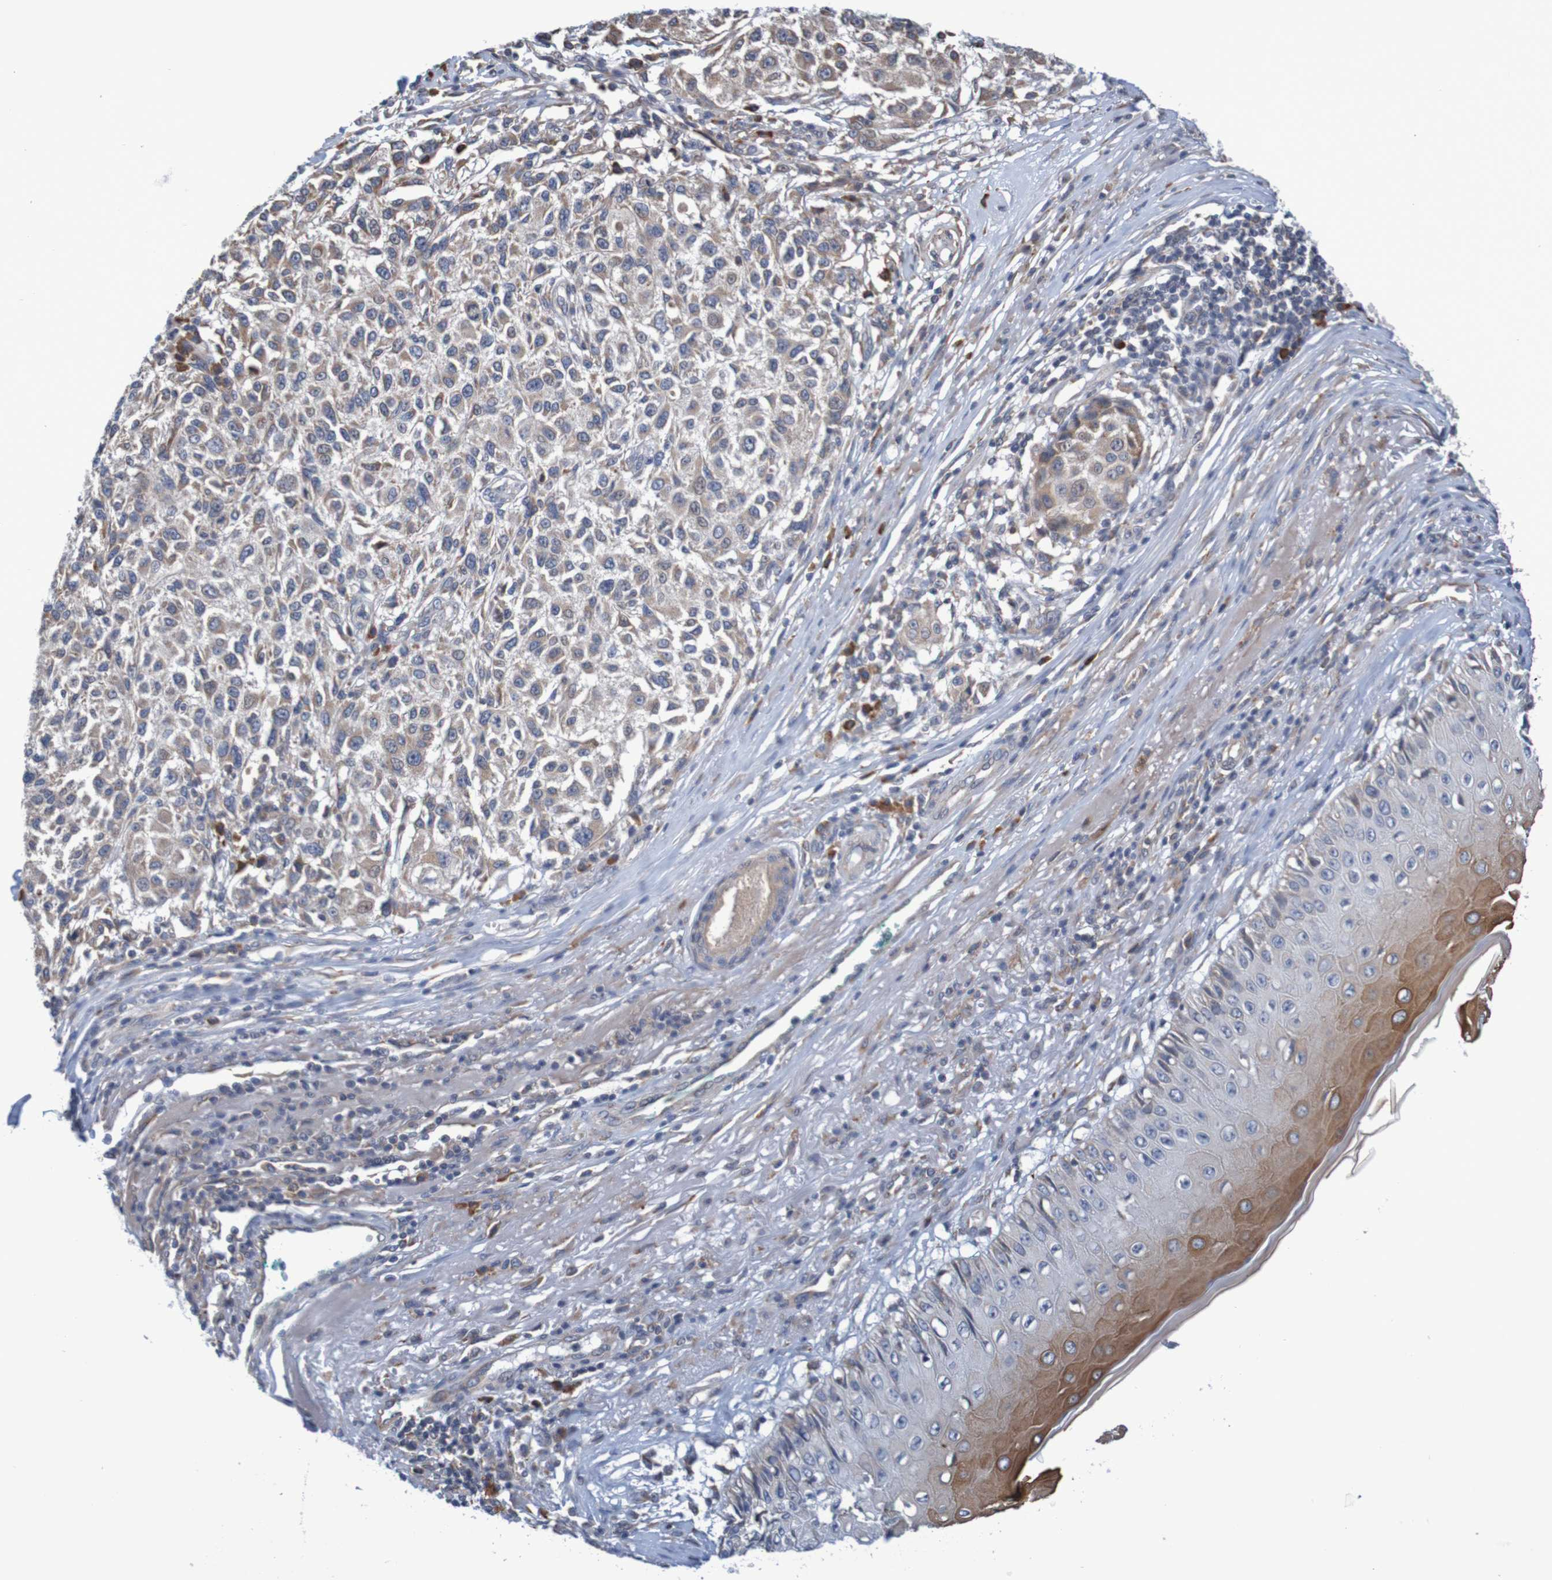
{"staining": {"intensity": "weak", "quantity": ">75%", "location": "cytoplasmic/membranous"}, "tissue": "melanoma", "cell_type": "Tumor cells", "image_type": "cancer", "snomed": [{"axis": "morphology", "description": "Necrosis, NOS"}, {"axis": "morphology", "description": "Malignant melanoma, NOS"}, {"axis": "topography", "description": "Skin"}], "caption": "Immunohistochemical staining of human malignant melanoma demonstrates low levels of weak cytoplasmic/membranous protein staining in about >75% of tumor cells.", "gene": "CLDN18", "patient": {"sex": "female", "age": 87}}